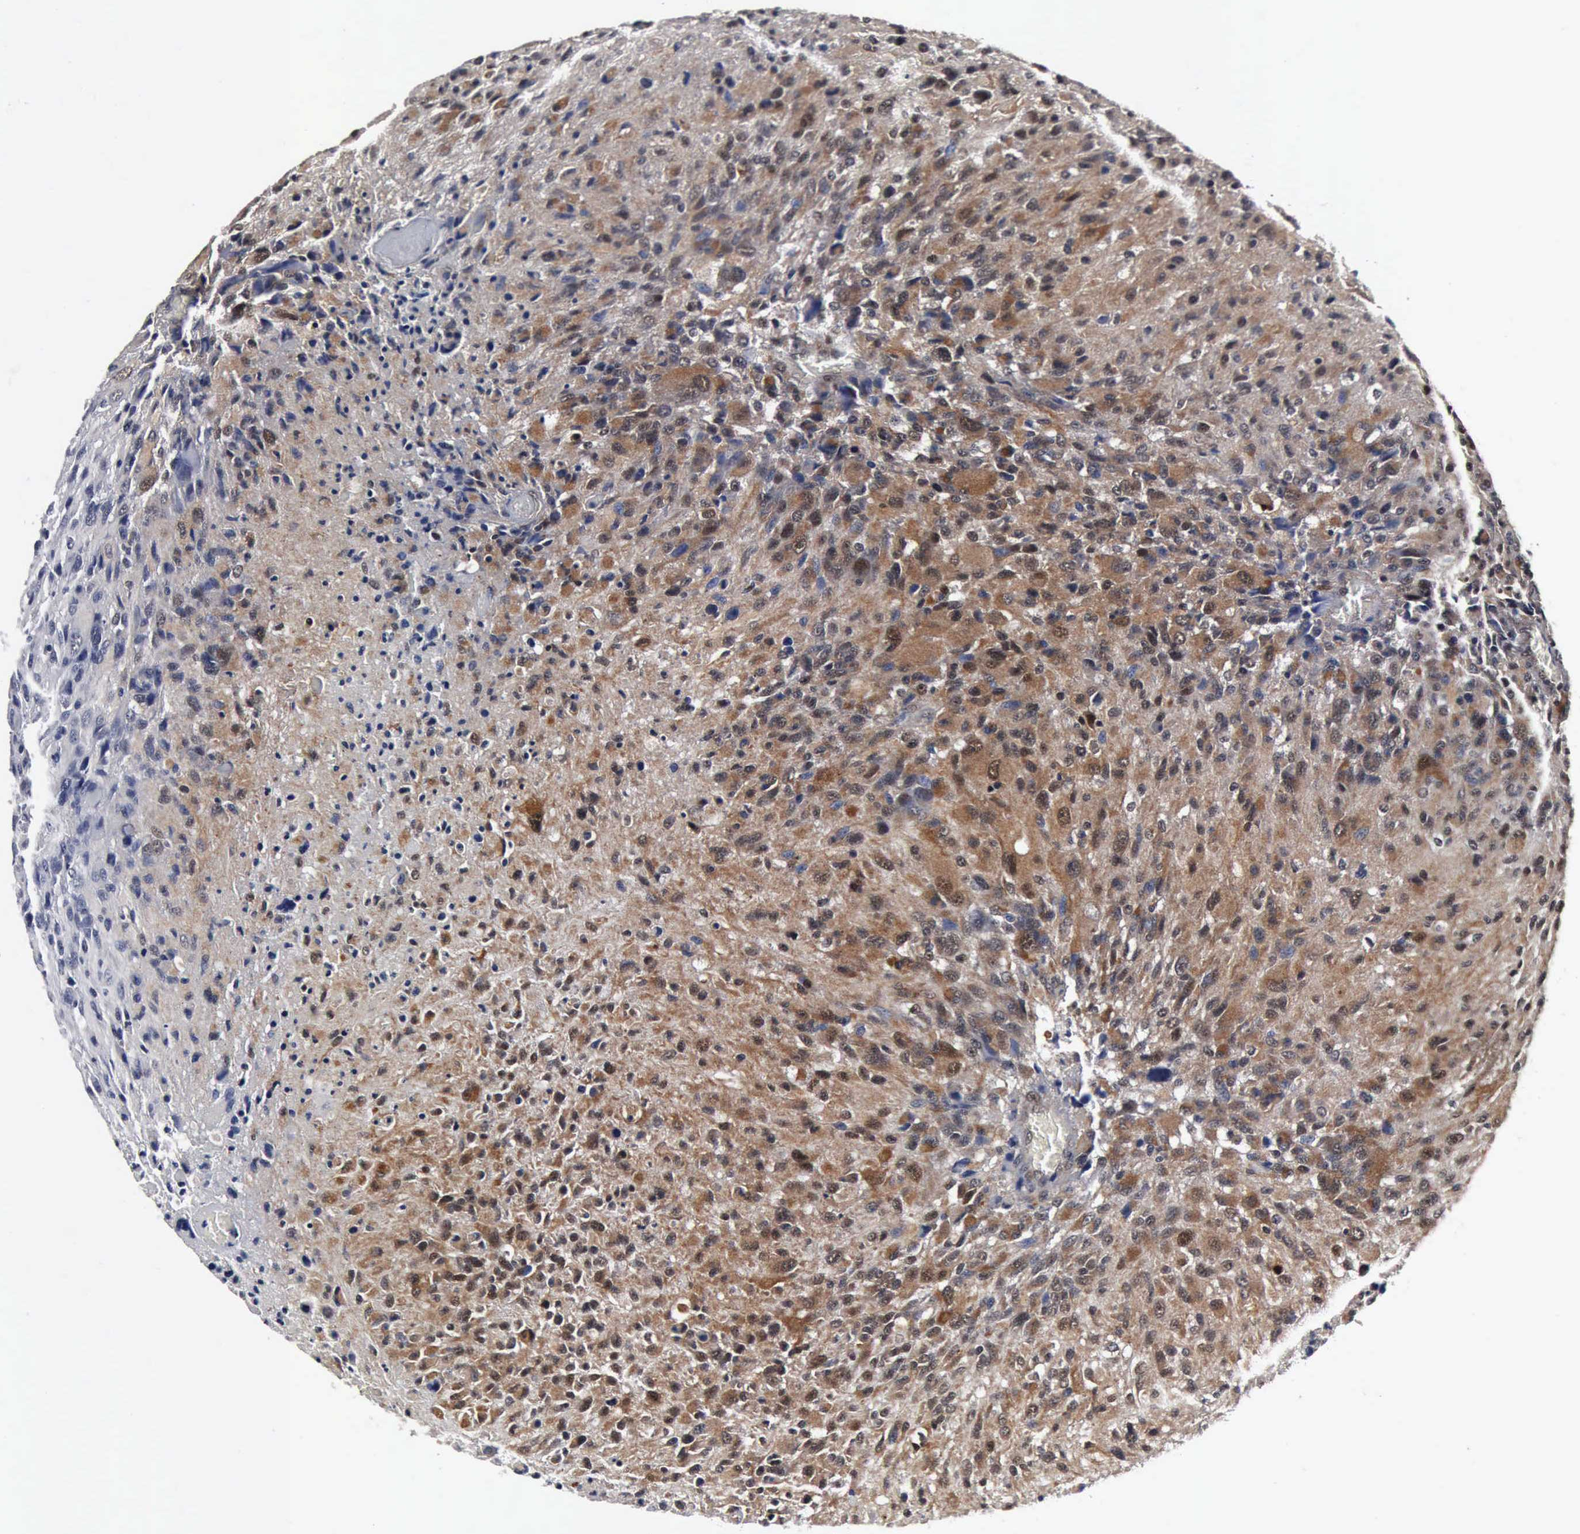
{"staining": {"intensity": "moderate", "quantity": "25%-75%", "location": "cytoplasmic/membranous,nuclear"}, "tissue": "glioma", "cell_type": "Tumor cells", "image_type": "cancer", "snomed": [{"axis": "morphology", "description": "Glioma, malignant, High grade"}, {"axis": "topography", "description": "Brain"}], "caption": "Protein expression analysis of human glioma reveals moderate cytoplasmic/membranous and nuclear positivity in about 25%-75% of tumor cells. The staining was performed using DAB (3,3'-diaminobenzidine) to visualize the protein expression in brown, while the nuclei were stained in blue with hematoxylin (Magnification: 20x).", "gene": "UBC", "patient": {"sex": "male", "age": 69}}